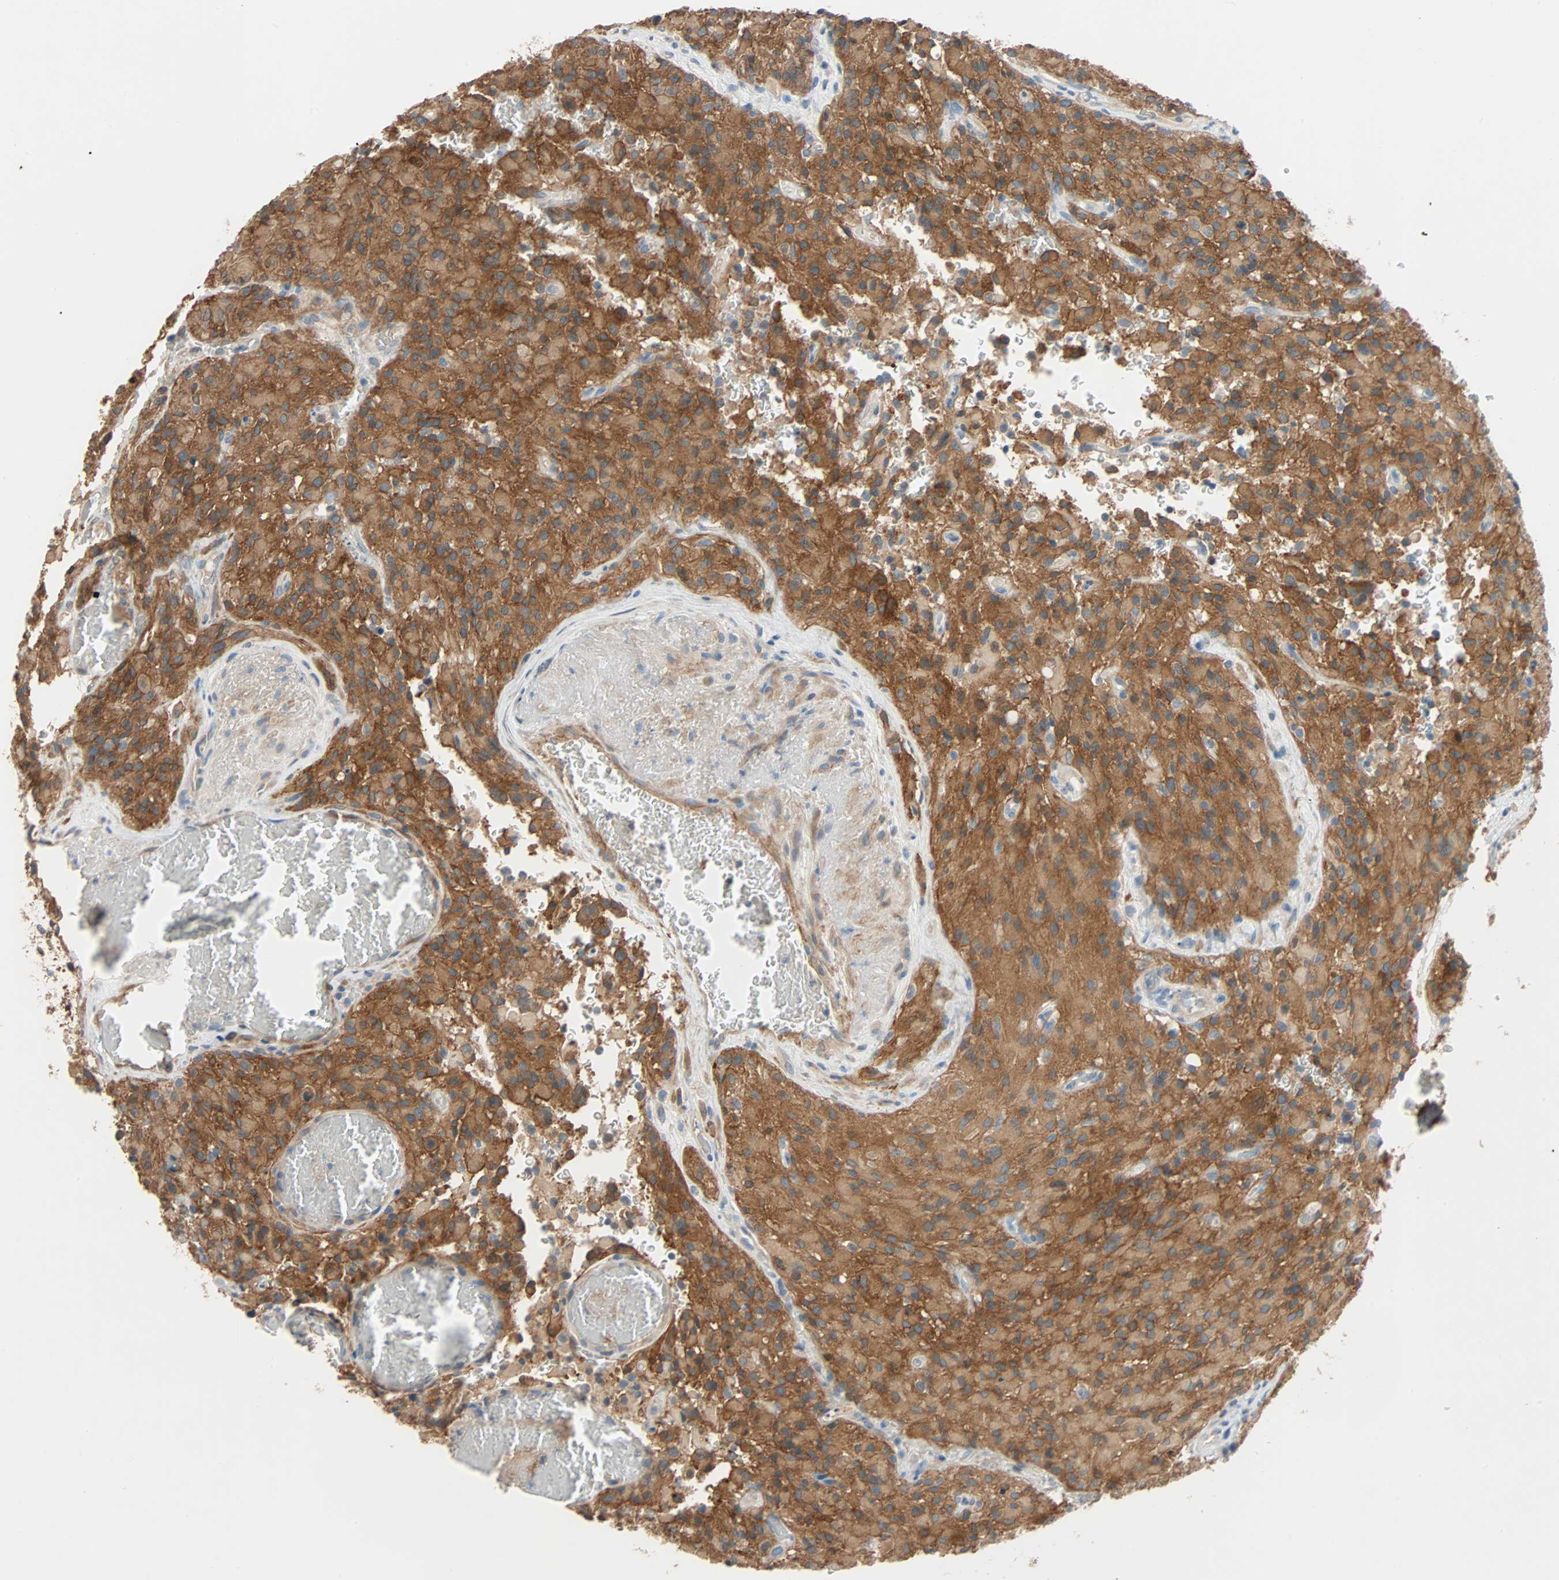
{"staining": {"intensity": "moderate", "quantity": ">75%", "location": "cytoplasmic/membranous"}, "tissue": "glioma", "cell_type": "Tumor cells", "image_type": "cancer", "snomed": [{"axis": "morphology", "description": "Glioma, malignant, High grade"}, {"axis": "topography", "description": "Brain"}], "caption": "Immunohistochemistry (IHC) (DAB) staining of glioma displays moderate cytoplasmic/membranous protein staining in approximately >75% of tumor cells. Nuclei are stained in blue.", "gene": "TNFRSF12A", "patient": {"sex": "male", "age": 71}}